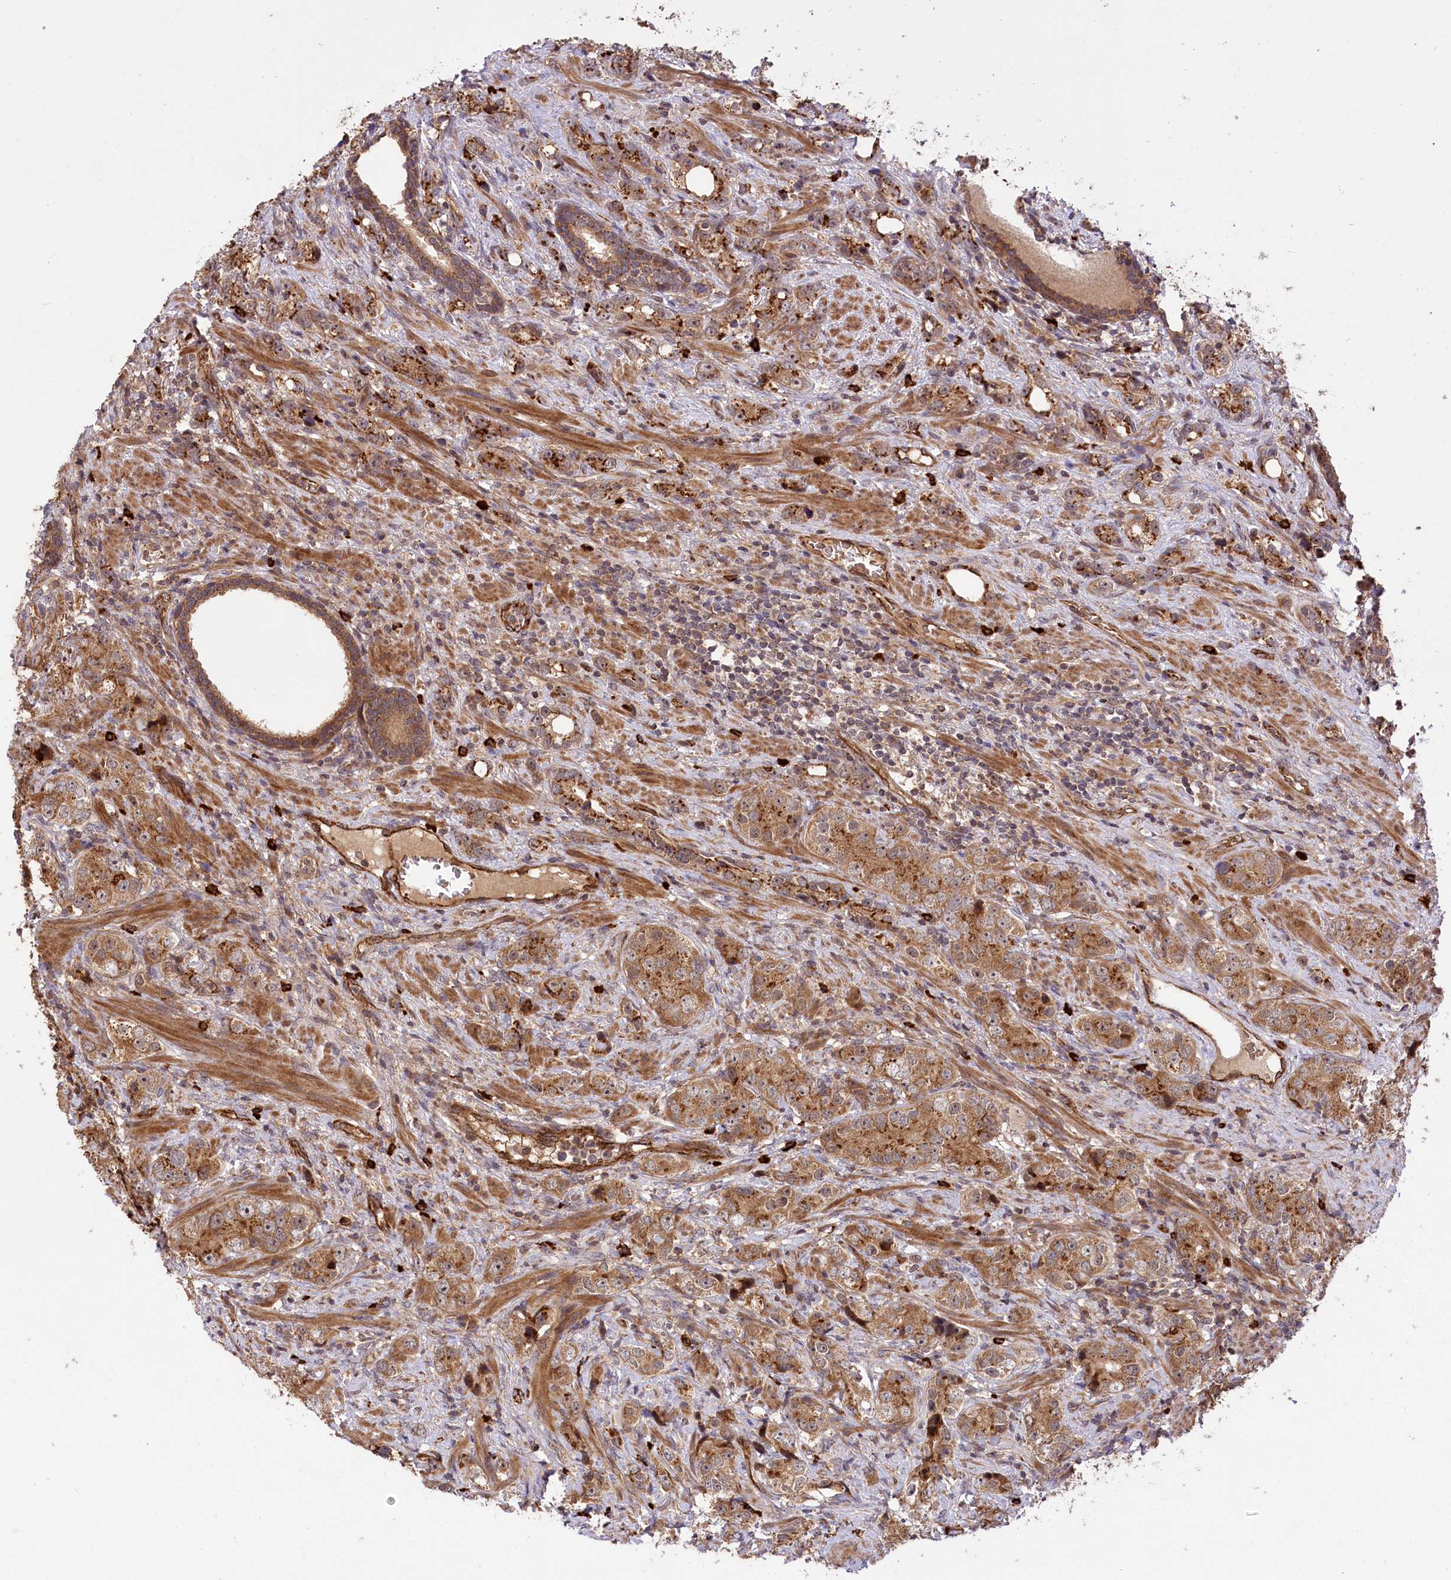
{"staining": {"intensity": "strong", "quantity": ">75%", "location": "cytoplasmic/membranous"}, "tissue": "prostate cancer", "cell_type": "Tumor cells", "image_type": "cancer", "snomed": [{"axis": "morphology", "description": "Adenocarcinoma, High grade"}, {"axis": "topography", "description": "Prostate"}], "caption": "Approximately >75% of tumor cells in human high-grade adenocarcinoma (prostate) reveal strong cytoplasmic/membranous protein positivity as visualized by brown immunohistochemical staining.", "gene": "CARD19", "patient": {"sex": "male", "age": 63}}